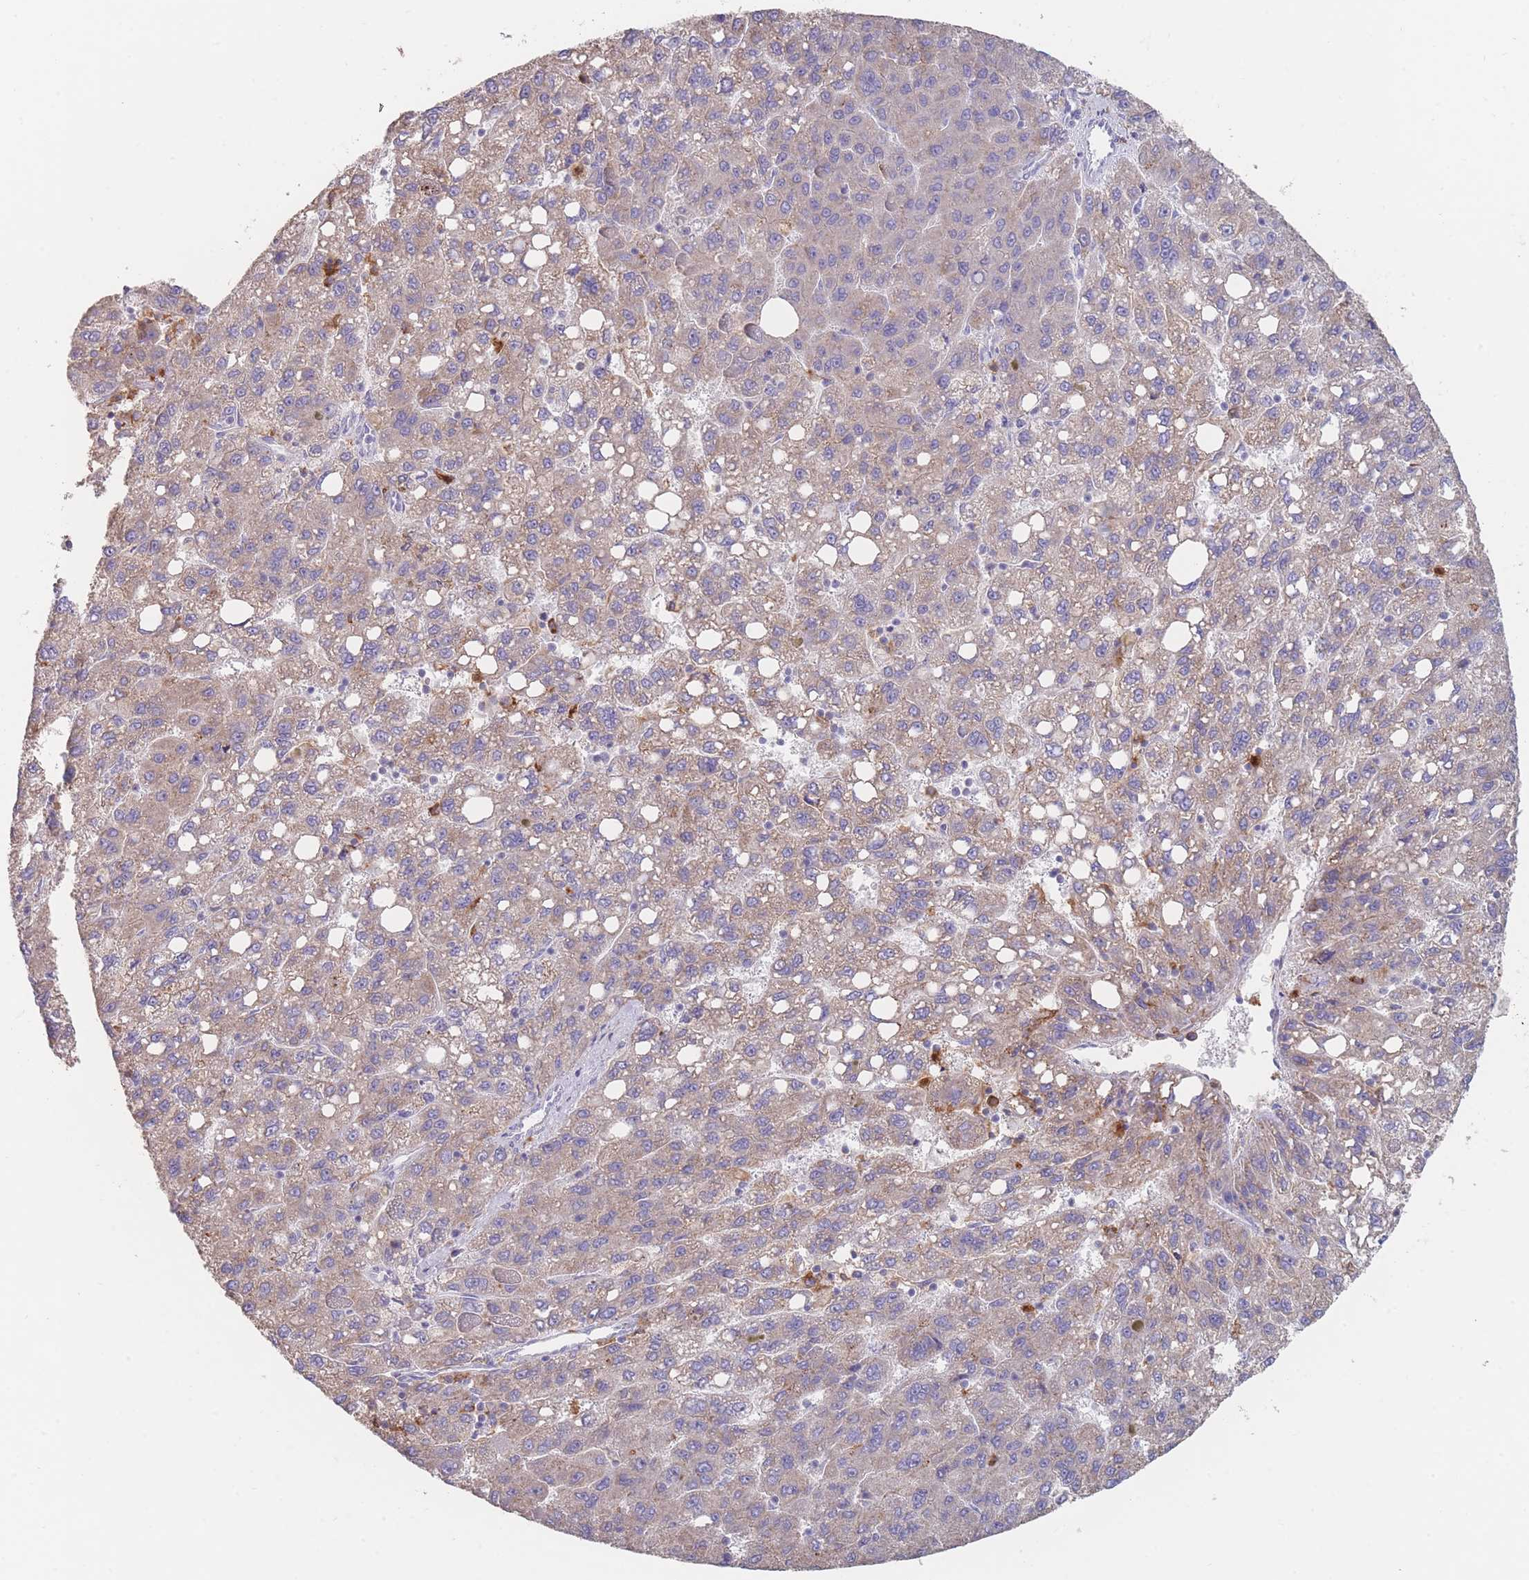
{"staining": {"intensity": "weak", "quantity": "25%-75%", "location": "cytoplasmic/membranous"}, "tissue": "liver cancer", "cell_type": "Tumor cells", "image_type": "cancer", "snomed": [{"axis": "morphology", "description": "Carcinoma, Hepatocellular, NOS"}, {"axis": "topography", "description": "Liver"}], "caption": "Immunohistochemistry staining of liver hepatocellular carcinoma, which displays low levels of weak cytoplasmic/membranous positivity in approximately 25%-75% of tumor cells indicating weak cytoplasmic/membranous protein staining. The staining was performed using DAB (3,3'-diaminobenzidine) (brown) for protein detection and nuclei were counterstained in hematoxylin (blue).", "gene": "CLEC12A", "patient": {"sex": "female", "age": 82}}